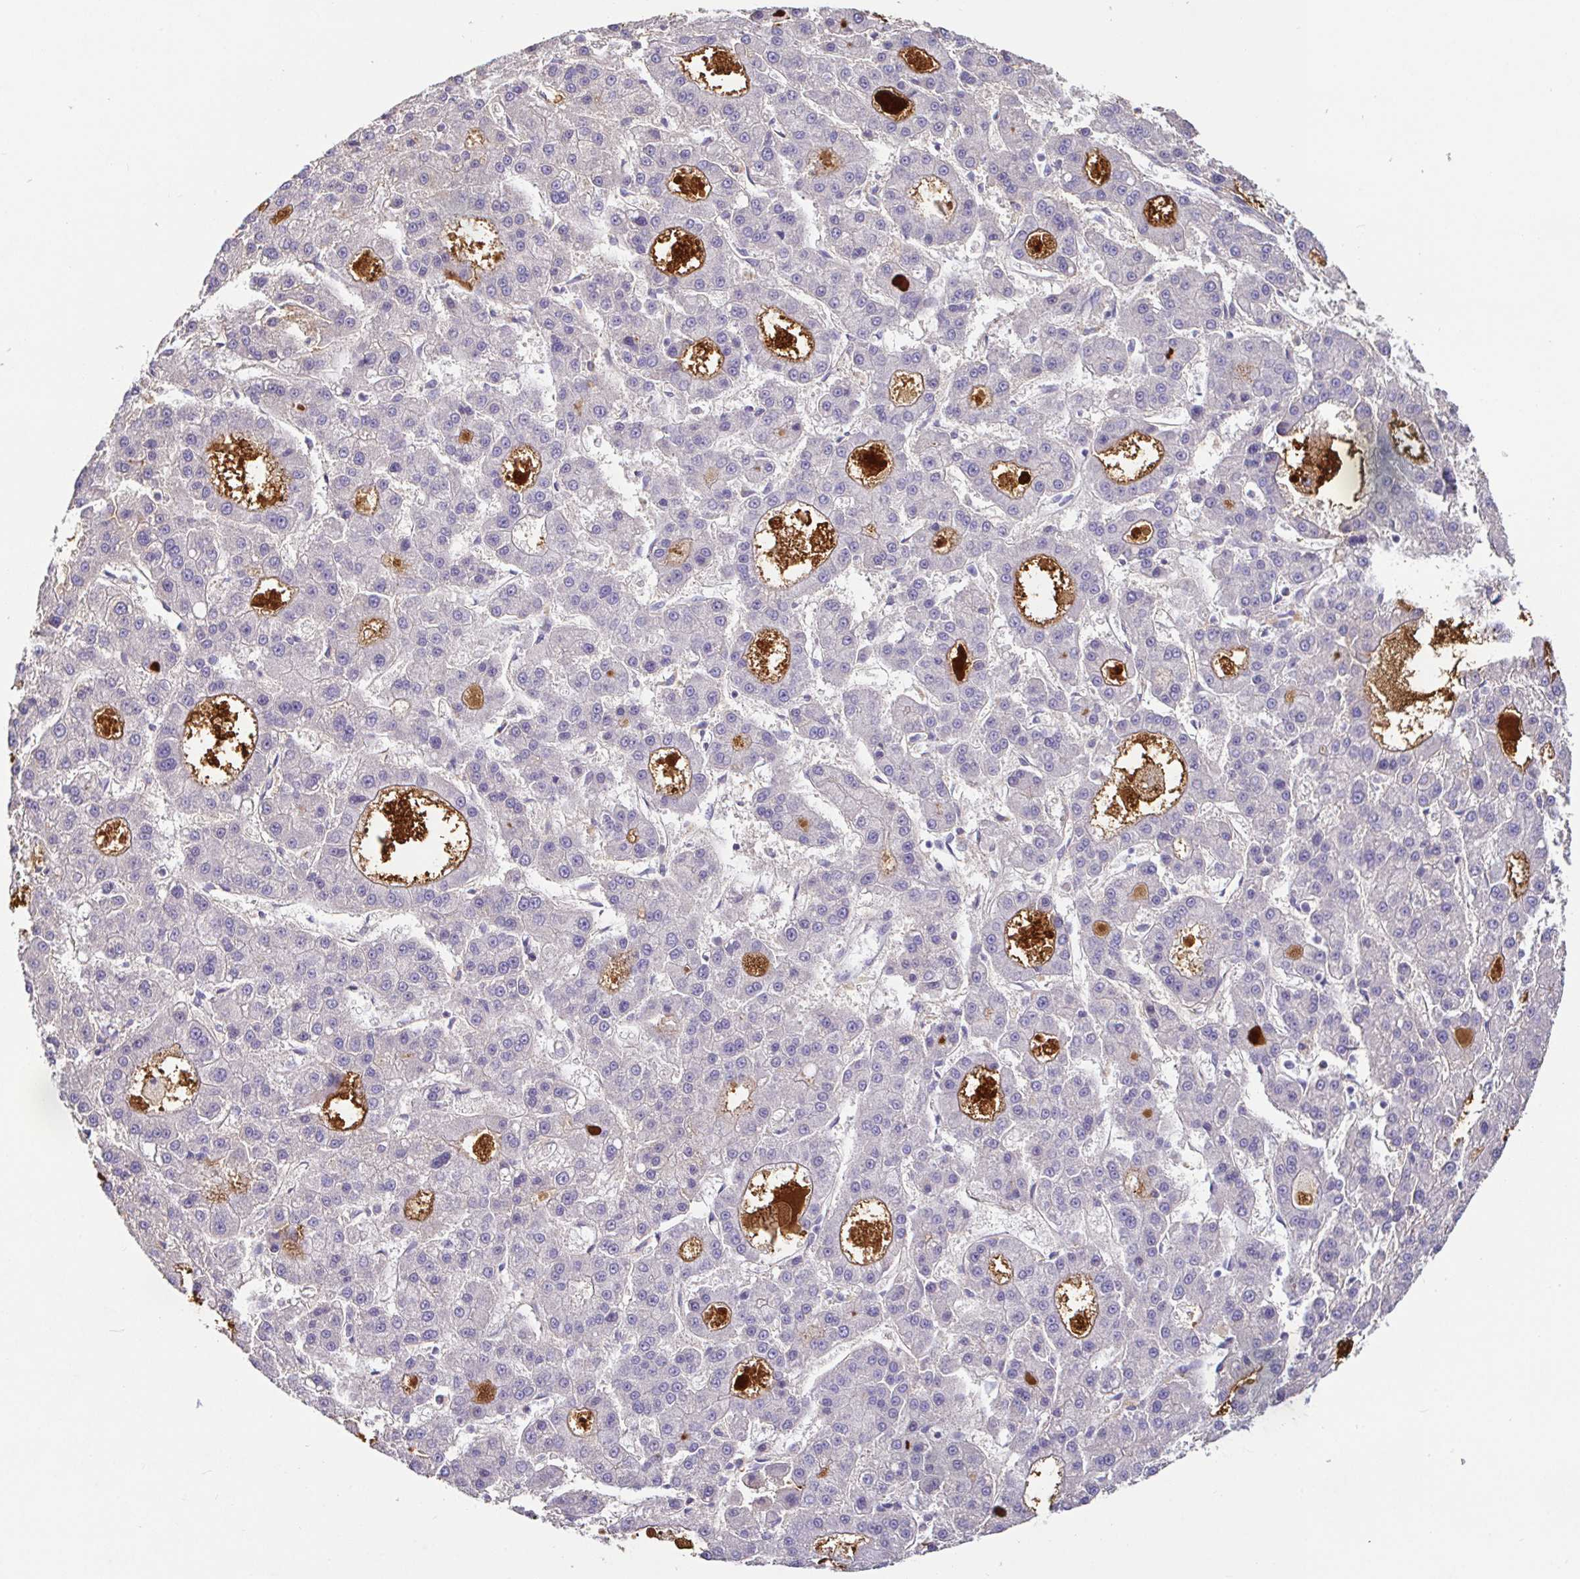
{"staining": {"intensity": "negative", "quantity": "none", "location": "none"}, "tissue": "liver cancer", "cell_type": "Tumor cells", "image_type": "cancer", "snomed": [{"axis": "morphology", "description": "Carcinoma, Hepatocellular, NOS"}, {"axis": "topography", "description": "Liver"}], "caption": "Tumor cells show no significant protein staining in liver hepatocellular carcinoma.", "gene": "SAA4", "patient": {"sex": "male", "age": 70}}